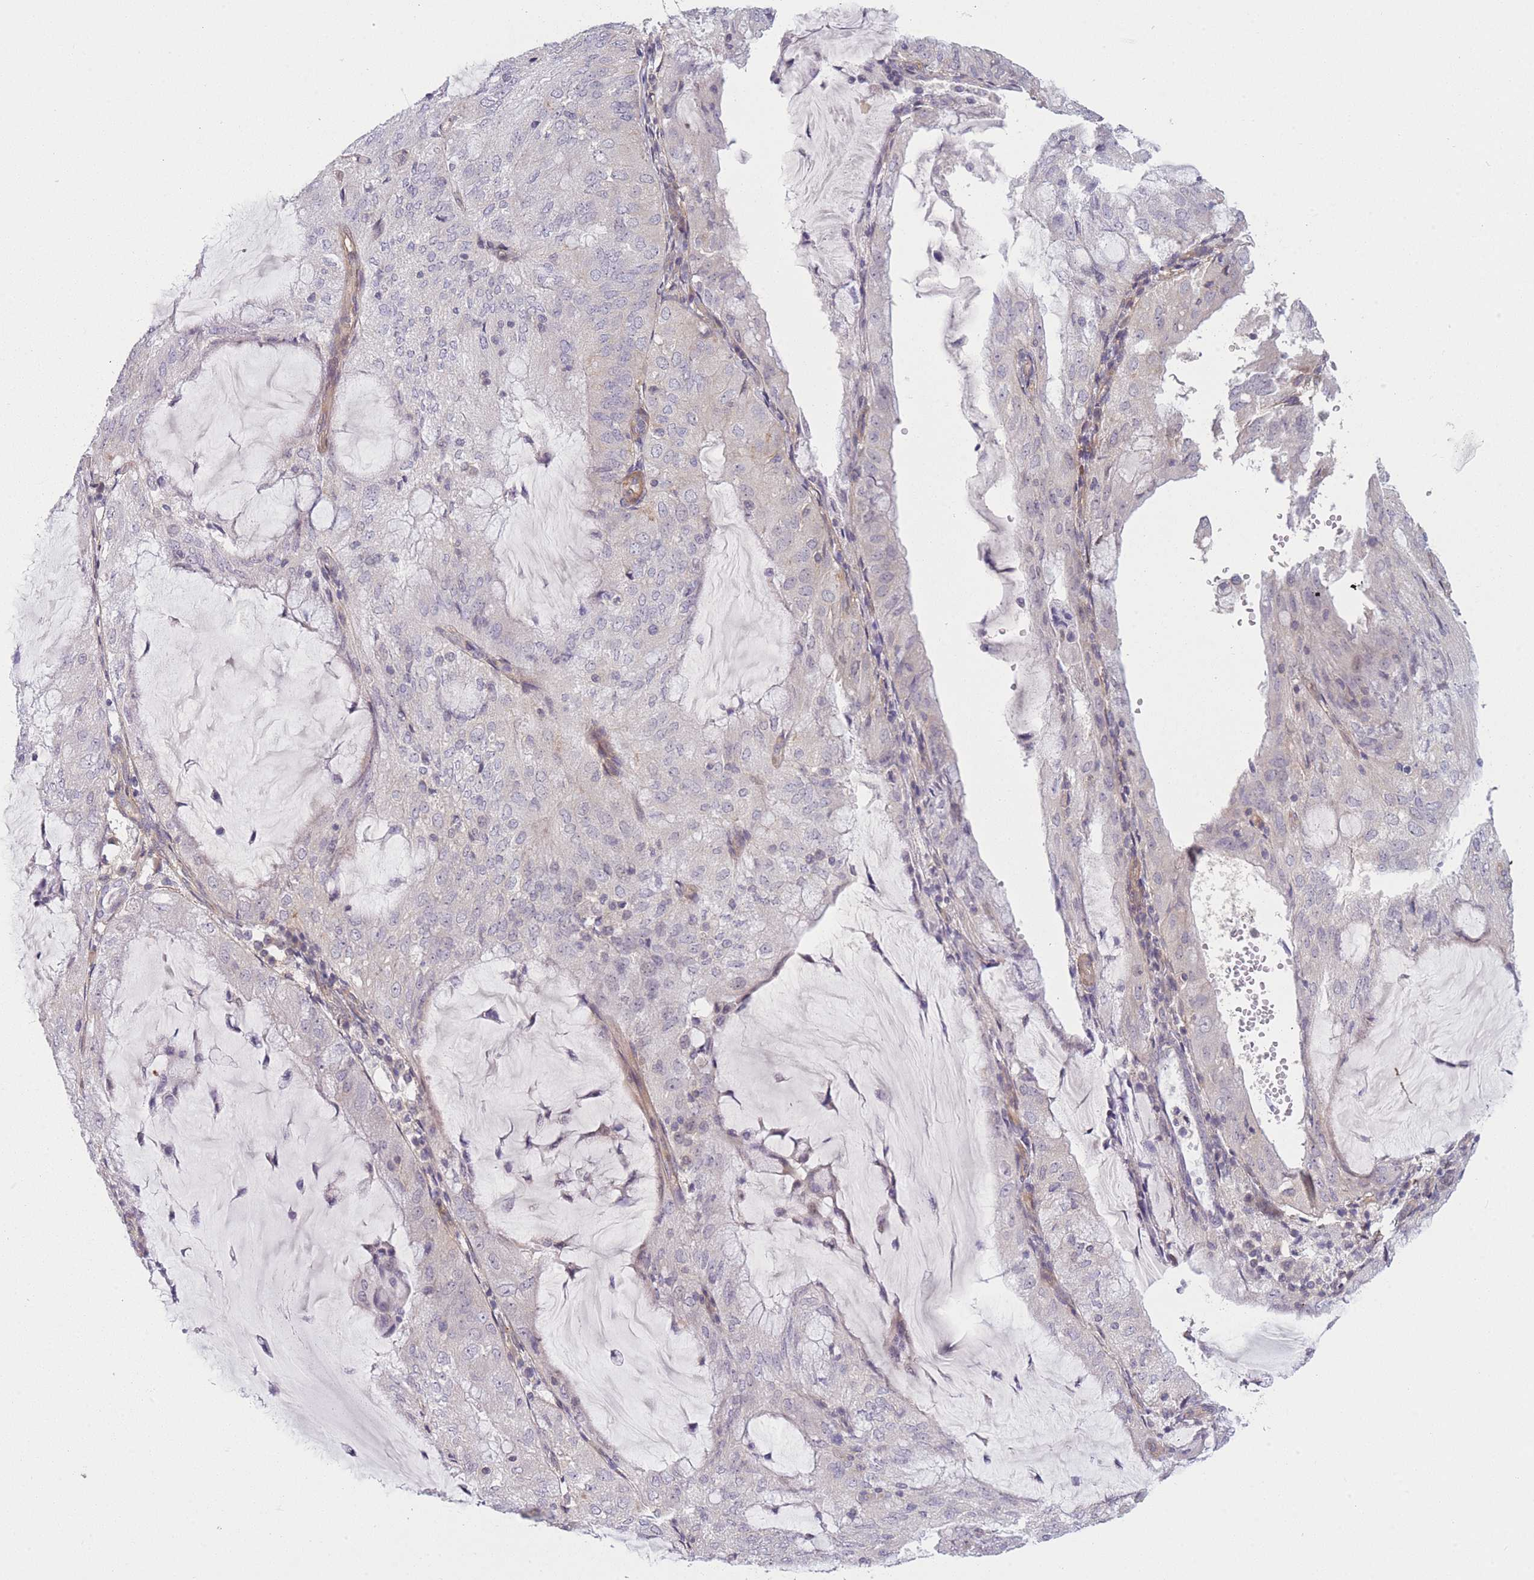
{"staining": {"intensity": "negative", "quantity": "none", "location": "none"}, "tissue": "endometrial cancer", "cell_type": "Tumor cells", "image_type": "cancer", "snomed": [{"axis": "morphology", "description": "Adenocarcinoma, NOS"}, {"axis": "topography", "description": "Endometrium"}], "caption": "Endometrial cancer (adenocarcinoma) was stained to show a protein in brown. There is no significant positivity in tumor cells.", "gene": "SLC7A6", "patient": {"sex": "female", "age": 81}}